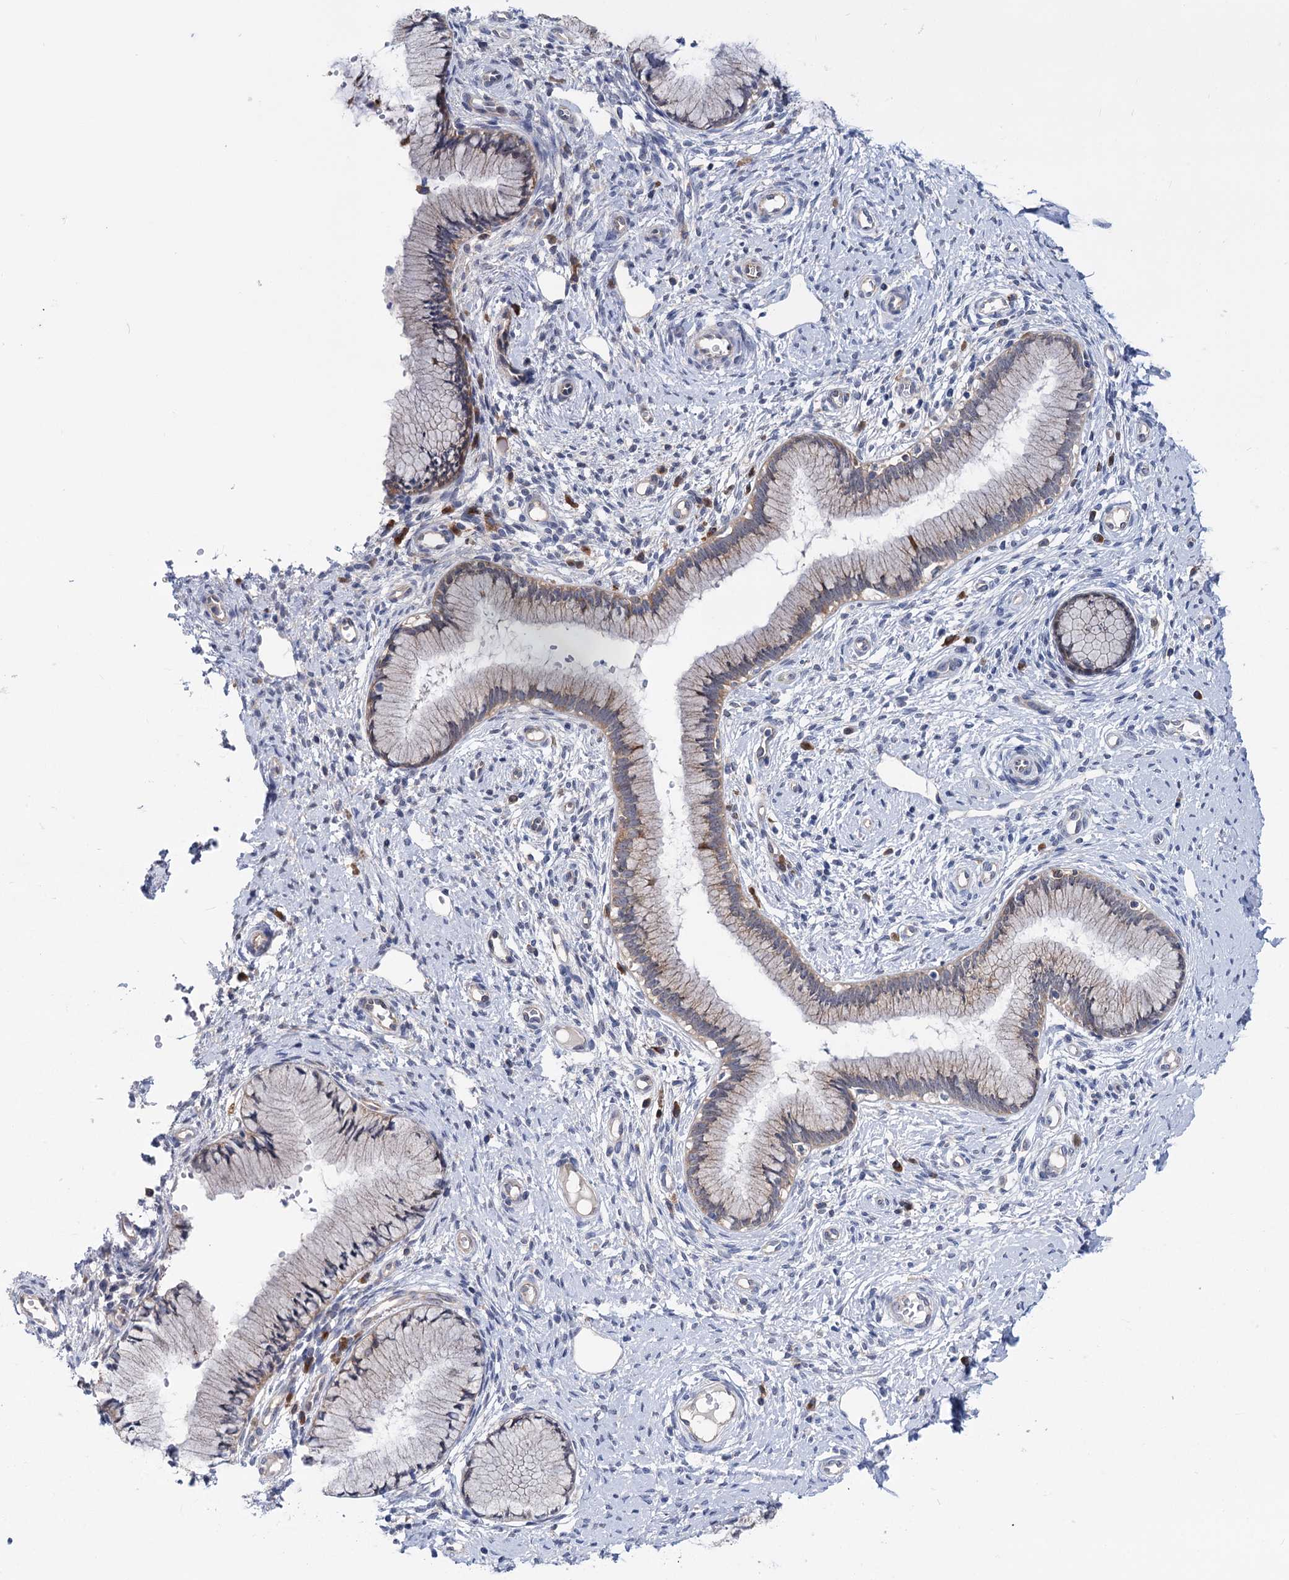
{"staining": {"intensity": "weak", "quantity": "25%-75%", "location": "cytoplasmic/membranous"}, "tissue": "cervical cancer", "cell_type": "Tumor cells", "image_type": "cancer", "snomed": [{"axis": "morphology", "description": "Adenocarcinoma, NOS"}, {"axis": "topography", "description": "Cervix"}], "caption": "High-magnification brightfield microscopy of cervical cancer stained with DAB (3,3'-diaminobenzidine) (brown) and counterstained with hematoxylin (blue). tumor cells exhibit weak cytoplasmic/membranous staining is seen in about25%-75% of cells.", "gene": "ZNRD2", "patient": {"sex": "female", "age": 36}}